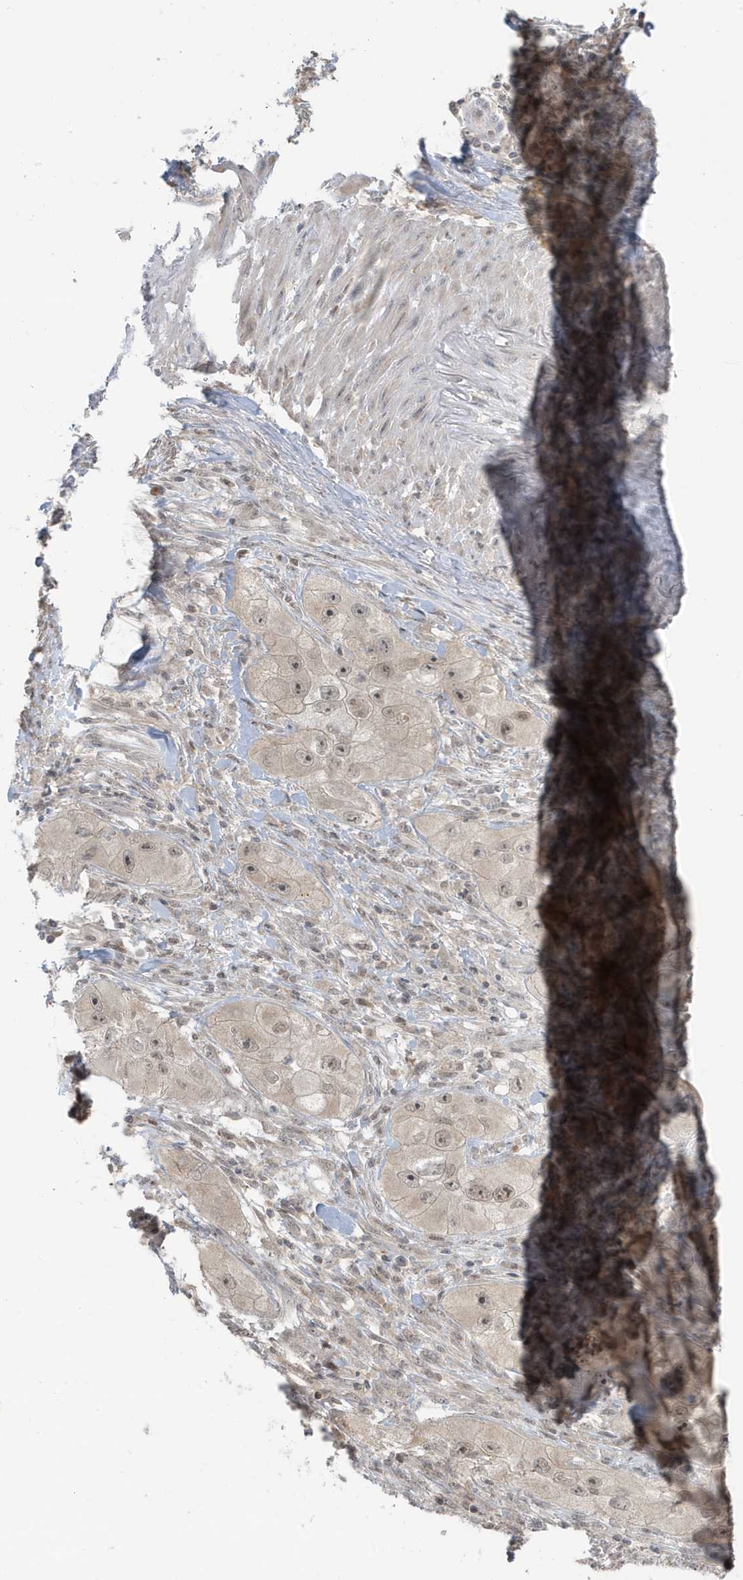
{"staining": {"intensity": "weak", "quantity": "25%-75%", "location": "nuclear"}, "tissue": "skin cancer", "cell_type": "Tumor cells", "image_type": "cancer", "snomed": [{"axis": "morphology", "description": "Squamous cell carcinoma, NOS"}, {"axis": "topography", "description": "Skin"}, {"axis": "topography", "description": "Subcutis"}], "caption": "Weak nuclear expression is seen in about 25%-75% of tumor cells in squamous cell carcinoma (skin).", "gene": "PRRT3", "patient": {"sex": "male", "age": 73}}